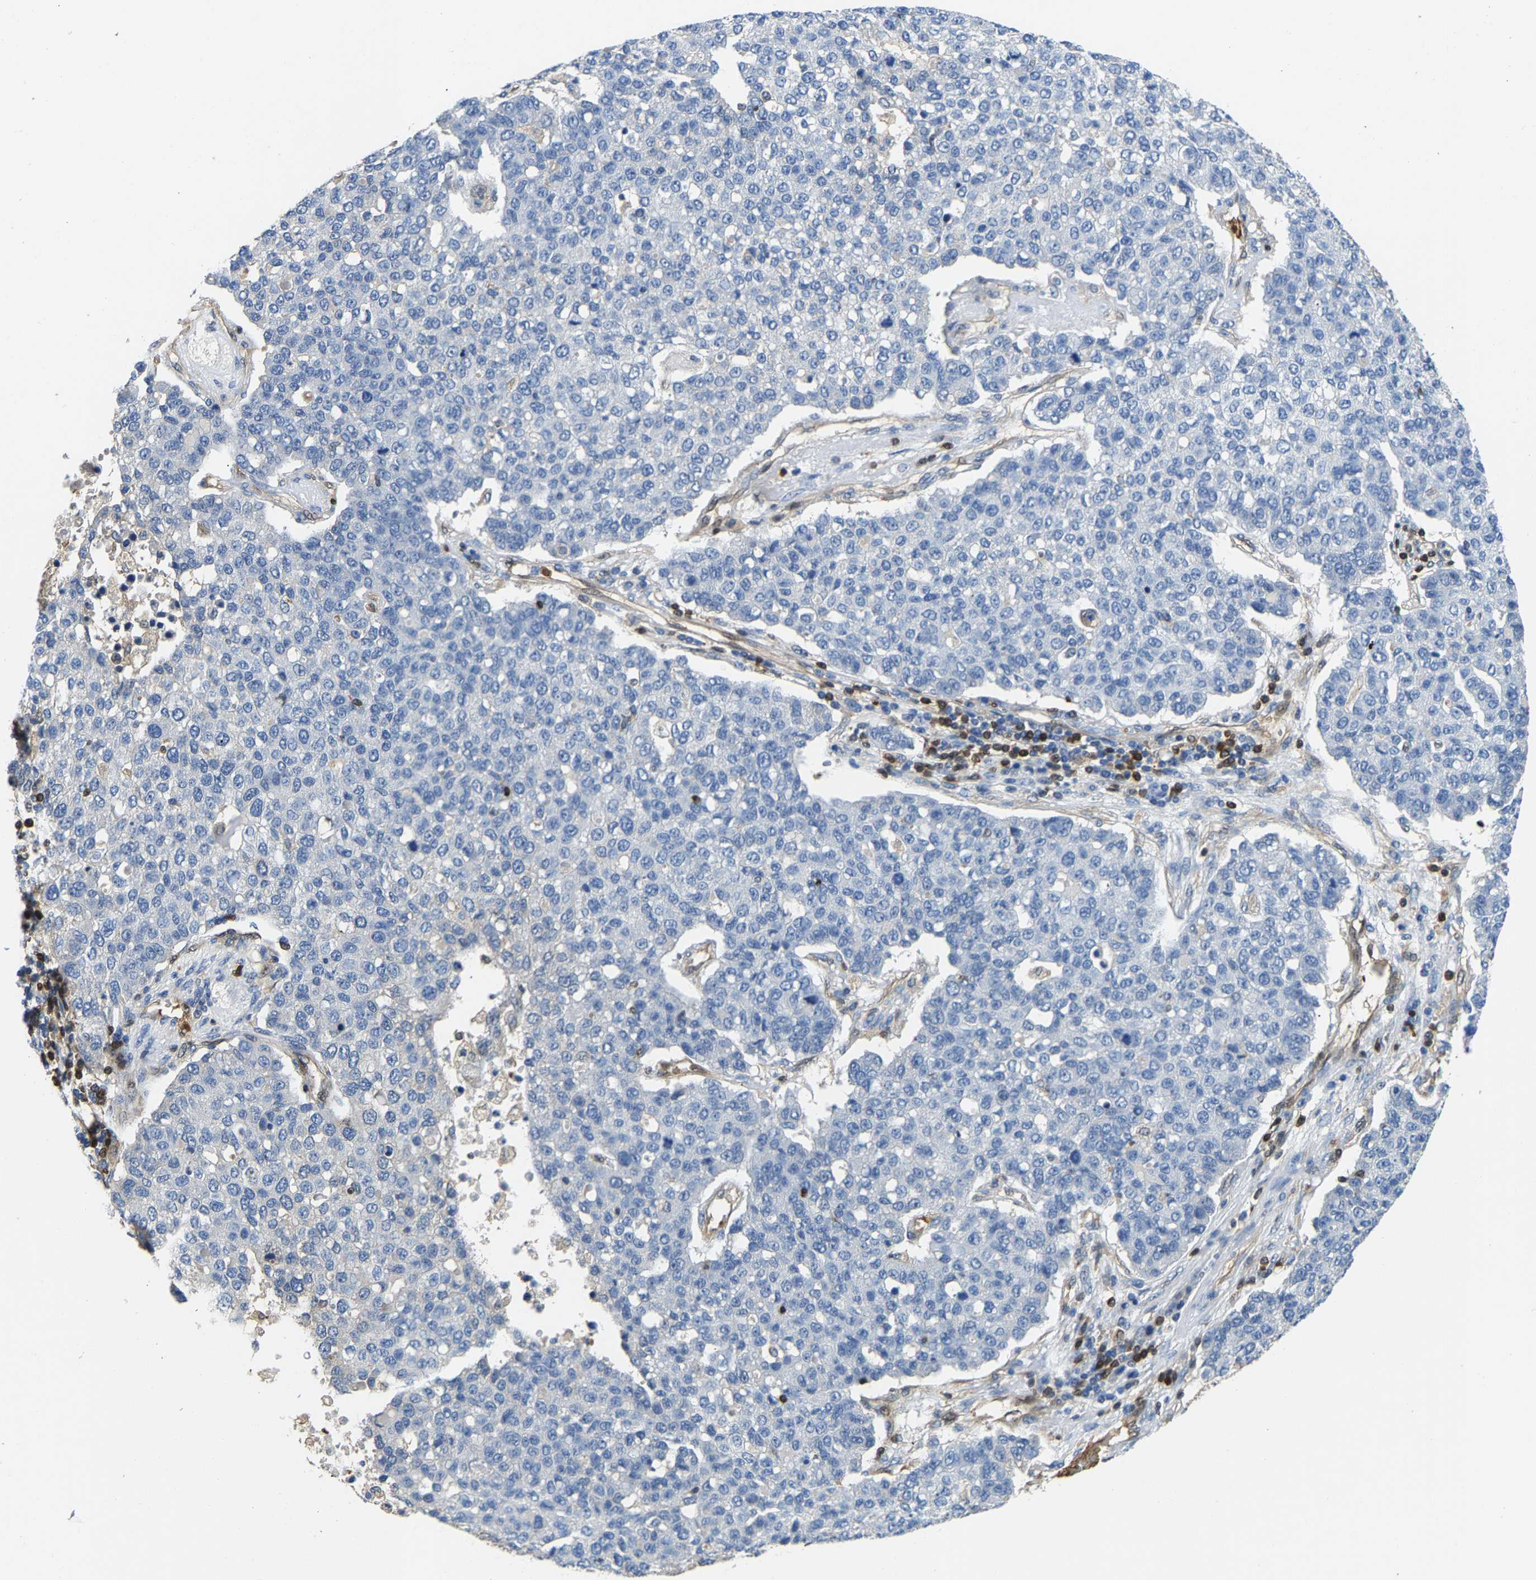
{"staining": {"intensity": "negative", "quantity": "none", "location": "none"}, "tissue": "pancreatic cancer", "cell_type": "Tumor cells", "image_type": "cancer", "snomed": [{"axis": "morphology", "description": "Adenocarcinoma, NOS"}, {"axis": "topography", "description": "Pancreas"}], "caption": "The photomicrograph exhibits no significant staining in tumor cells of adenocarcinoma (pancreatic).", "gene": "GIMAP7", "patient": {"sex": "female", "age": 61}}